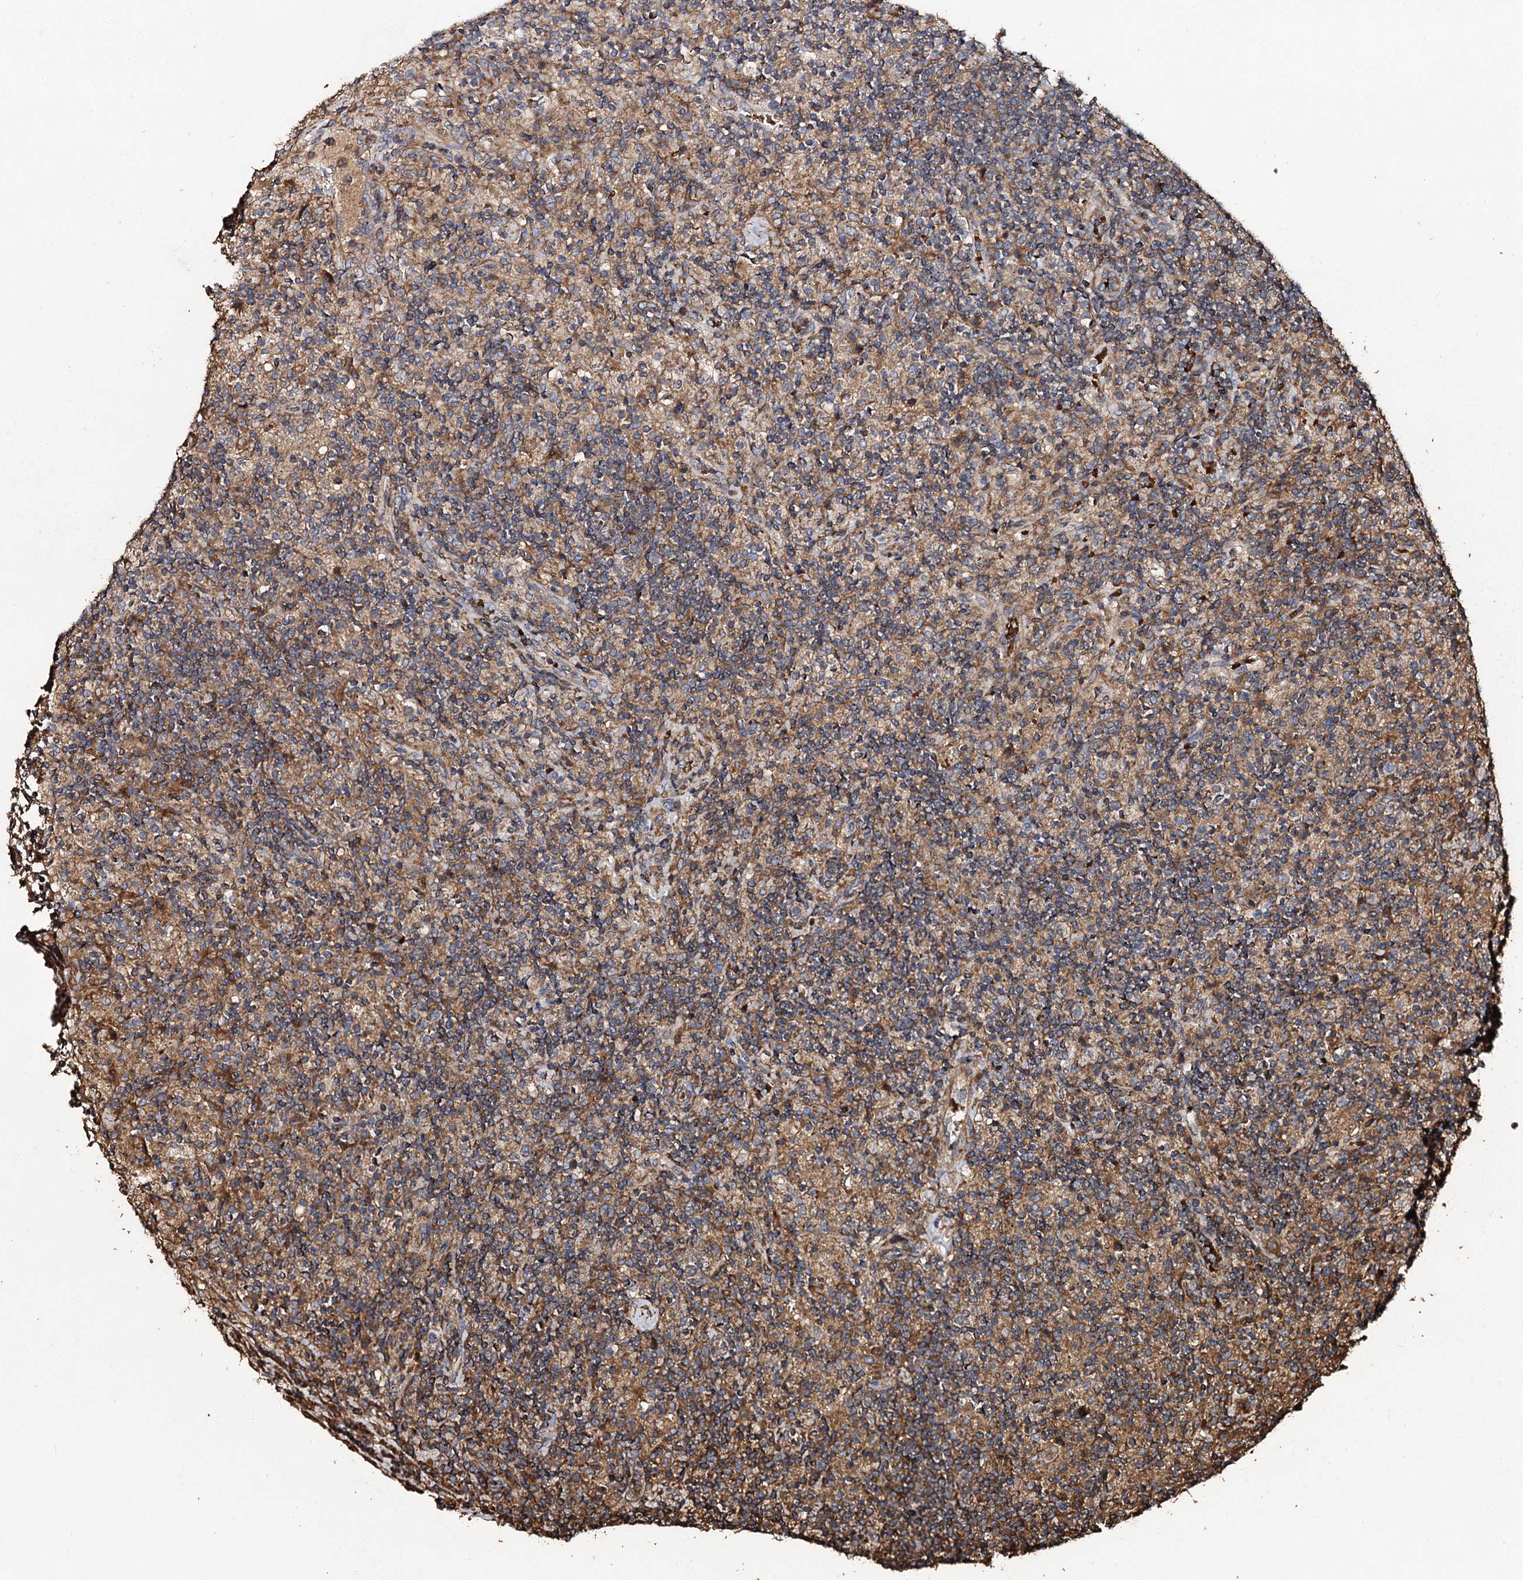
{"staining": {"intensity": "weak", "quantity": "25%-75%", "location": "cytoplasmic/membranous"}, "tissue": "lymphoma", "cell_type": "Tumor cells", "image_type": "cancer", "snomed": [{"axis": "morphology", "description": "Hodgkin's disease, NOS"}, {"axis": "topography", "description": "Lymph node"}], "caption": "Protein analysis of Hodgkin's disease tissue reveals weak cytoplasmic/membranous expression in about 25%-75% of tumor cells.", "gene": "NOTCH2NLA", "patient": {"sex": "male", "age": 70}}